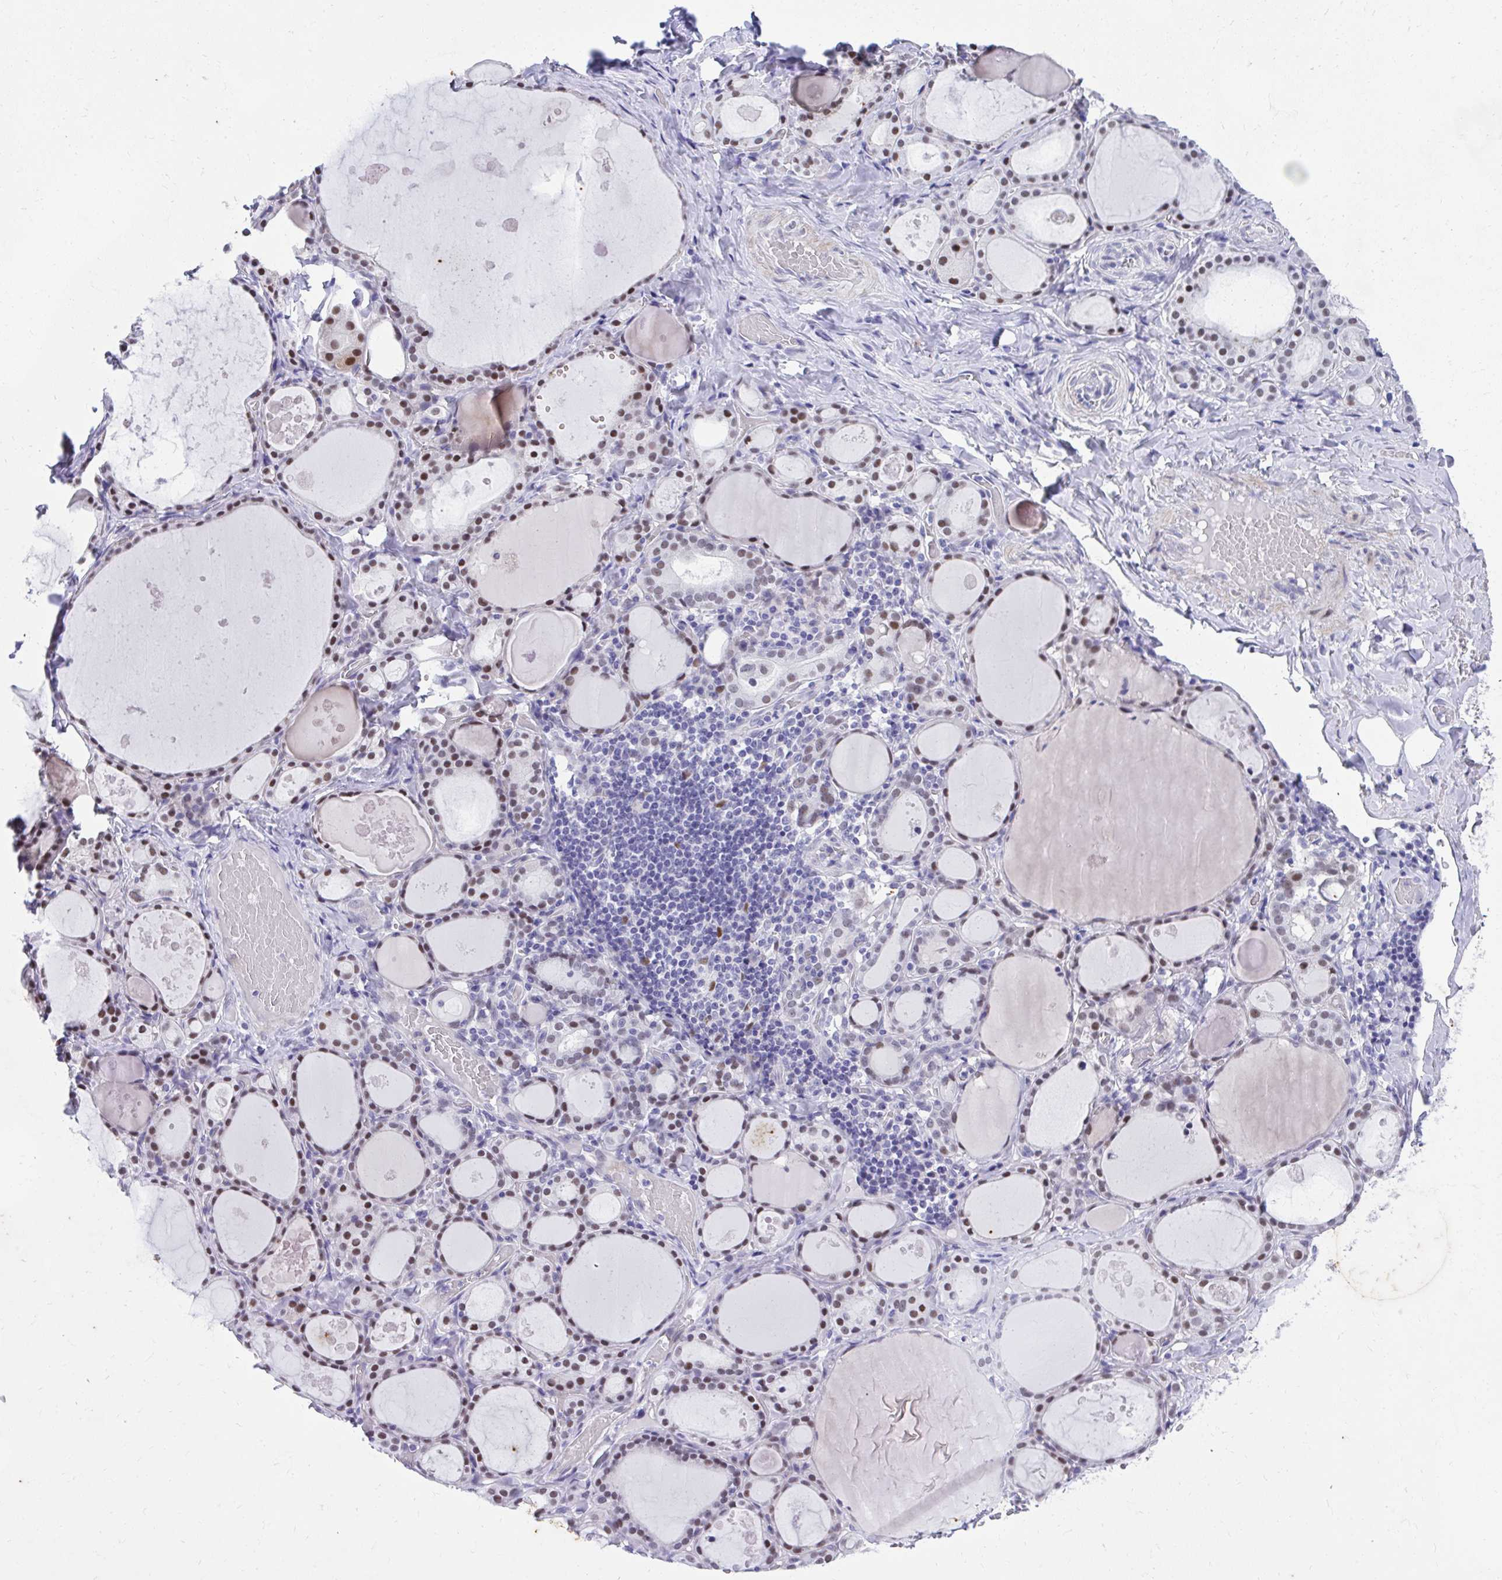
{"staining": {"intensity": "moderate", "quantity": "25%-75%", "location": "nuclear"}, "tissue": "thyroid gland", "cell_type": "Glandular cells", "image_type": "normal", "snomed": [{"axis": "morphology", "description": "Normal tissue, NOS"}, {"axis": "topography", "description": "Thyroid gland"}], "caption": "This is an image of immunohistochemistry staining of normal thyroid gland, which shows moderate expression in the nuclear of glandular cells.", "gene": "KLK1", "patient": {"sex": "male", "age": 56}}